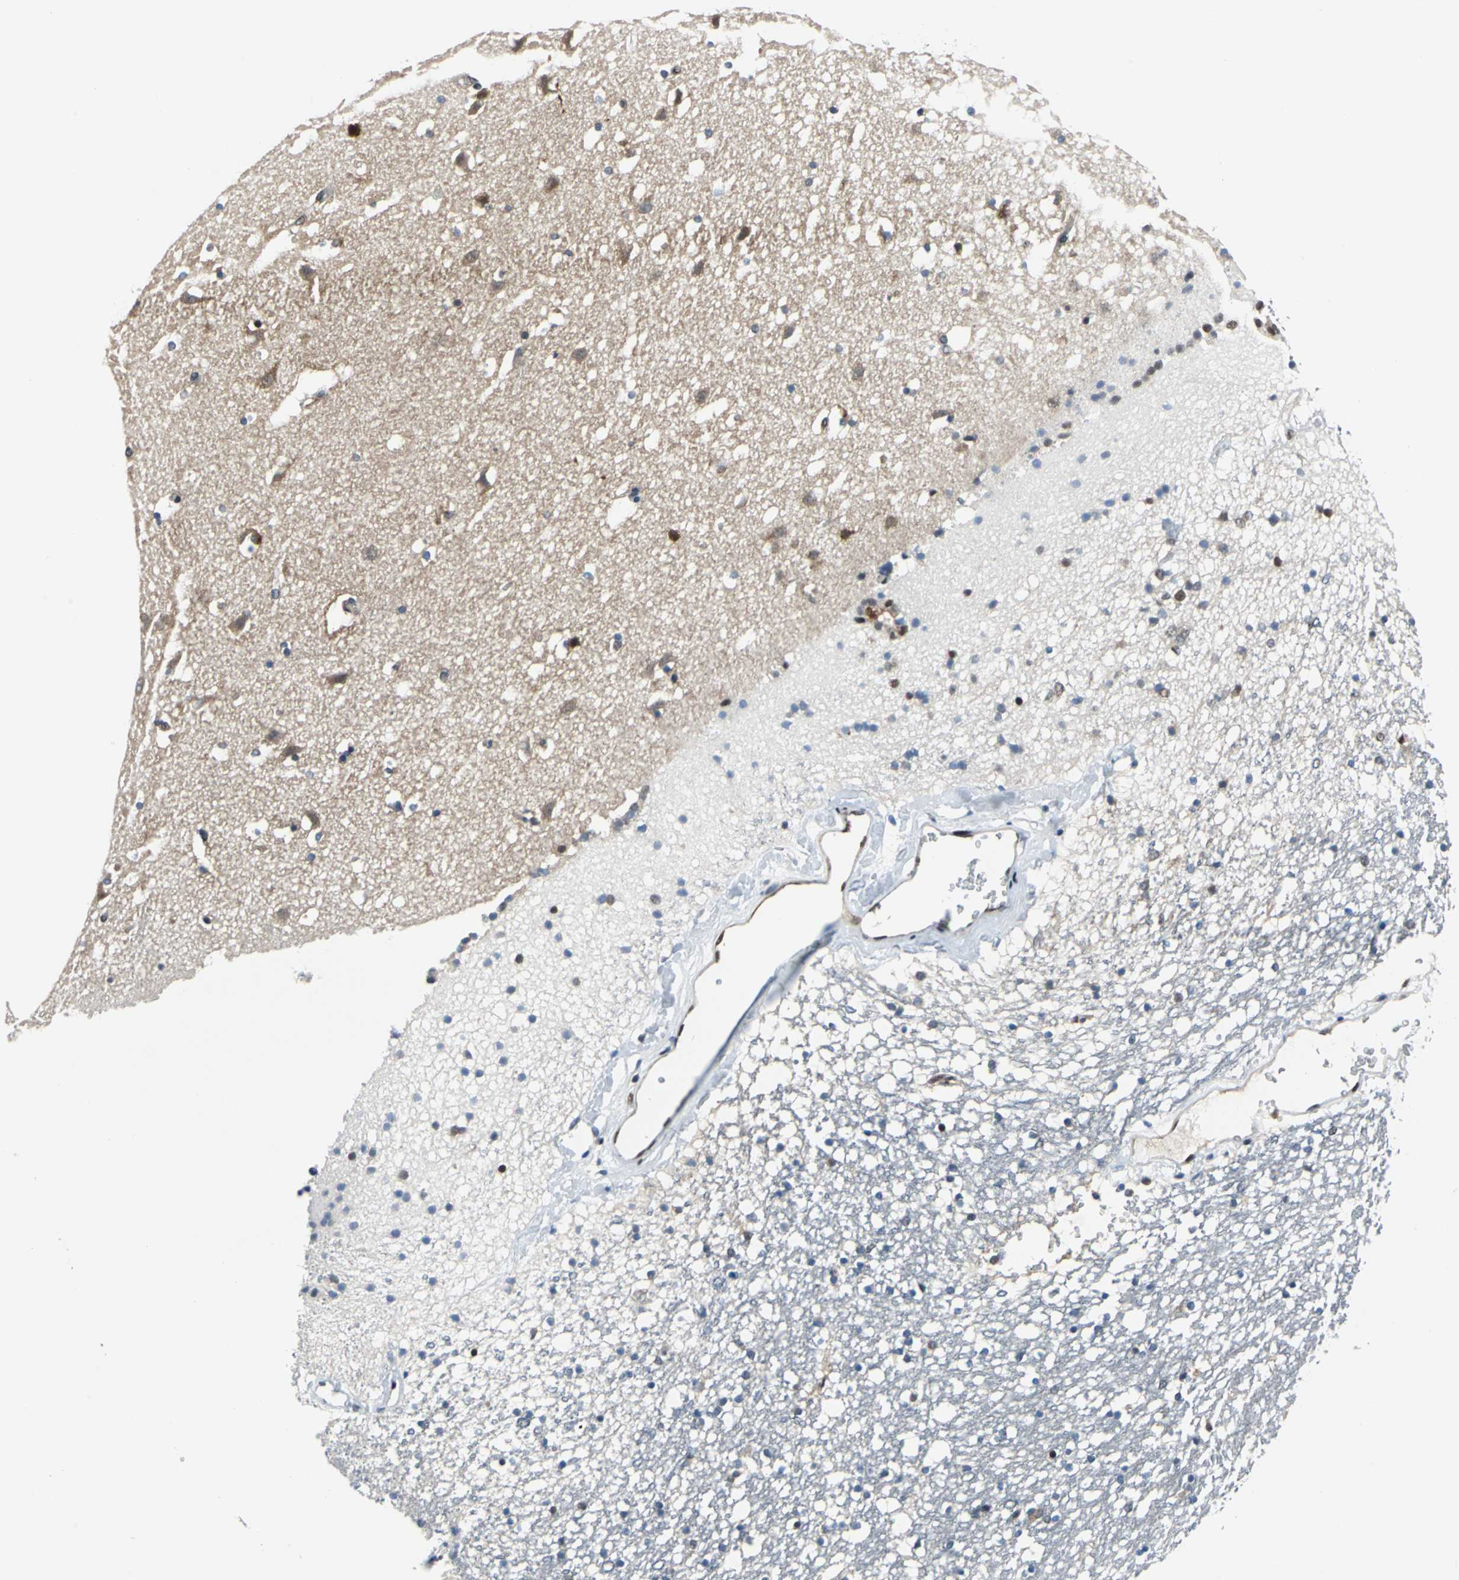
{"staining": {"intensity": "moderate", "quantity": "25%-75%", "location": "cytoplasmic/membranous,nuclear"}, "tissue": "caudate", "cell_type": "Glial cells", "image_type": "normal", "snomed": [{"axis": "morphology", "description": "Normal tissue, NOS"}, {"axis": "topography", "description": "Lateral ventricle wall"}], "caption": "Immunohistochemical staining of unremarkable caudate demonstrates 25%-75% levels of moderate cytoplasmic/membranous,nuclear protein positivity in approximately 25%-75% of glial cells.", "gene": "POLR3K", "patient": {"sex": "male", "age": 45}}